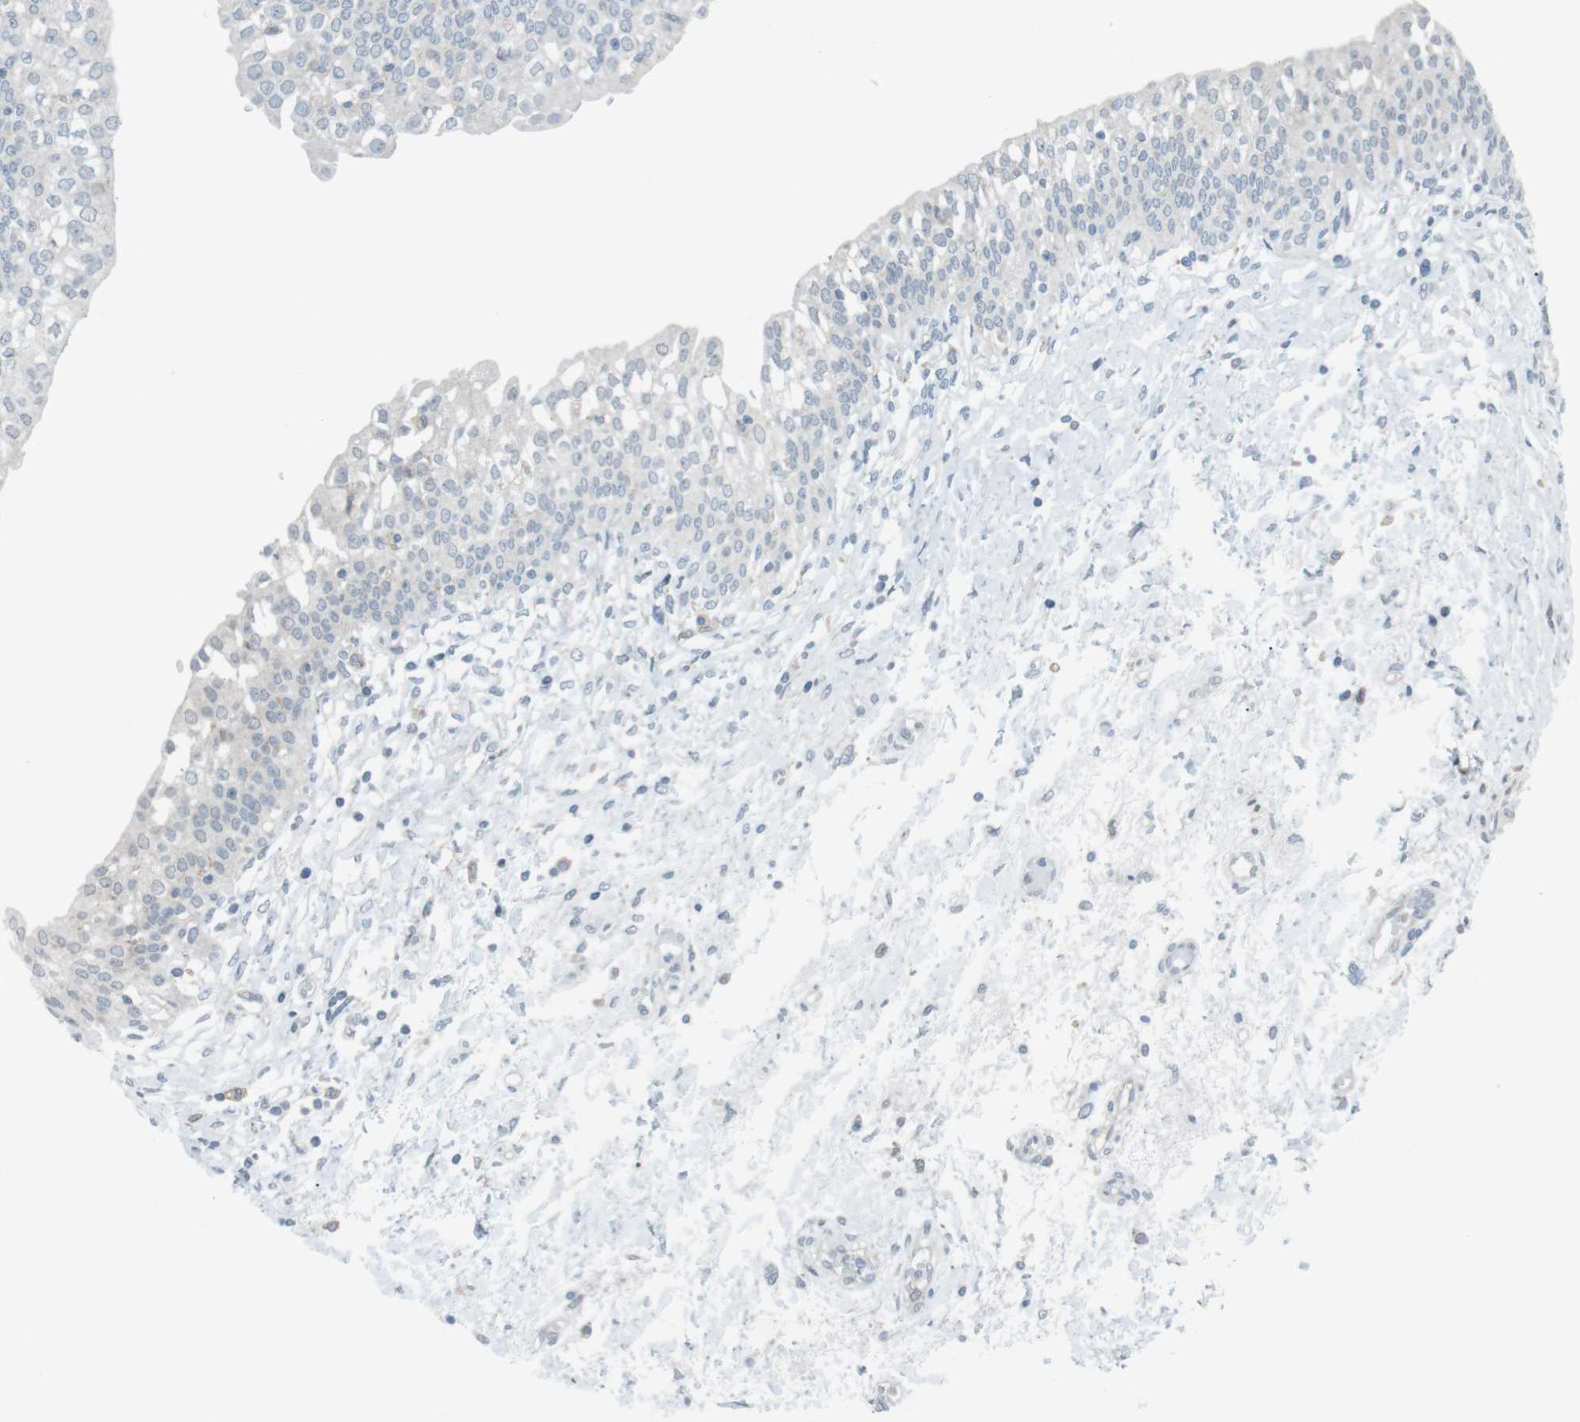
{"staining": {"intensity": "negative", "quantity": "none", "location": "none"}, "tissue": "urinary bladder", "cell_type": "Urothelial cells", "image_type": "normal", "snomed": [{"axis": "morphology", "description": "Normal tissue, NOS"}, {"axis": "topography", "description": "Urinary bladder"}], "caption": "Protein analysis of normal urinary bladder reveals no significant staining in urothelial cells. The staining is performed using DAB (3,3'-diaminobenzidine) brown chromogen with nuclei counter-stained in using hematoxylin.", "gene": "FCRLA", "patient": {"sex": "male", "age": 55}}